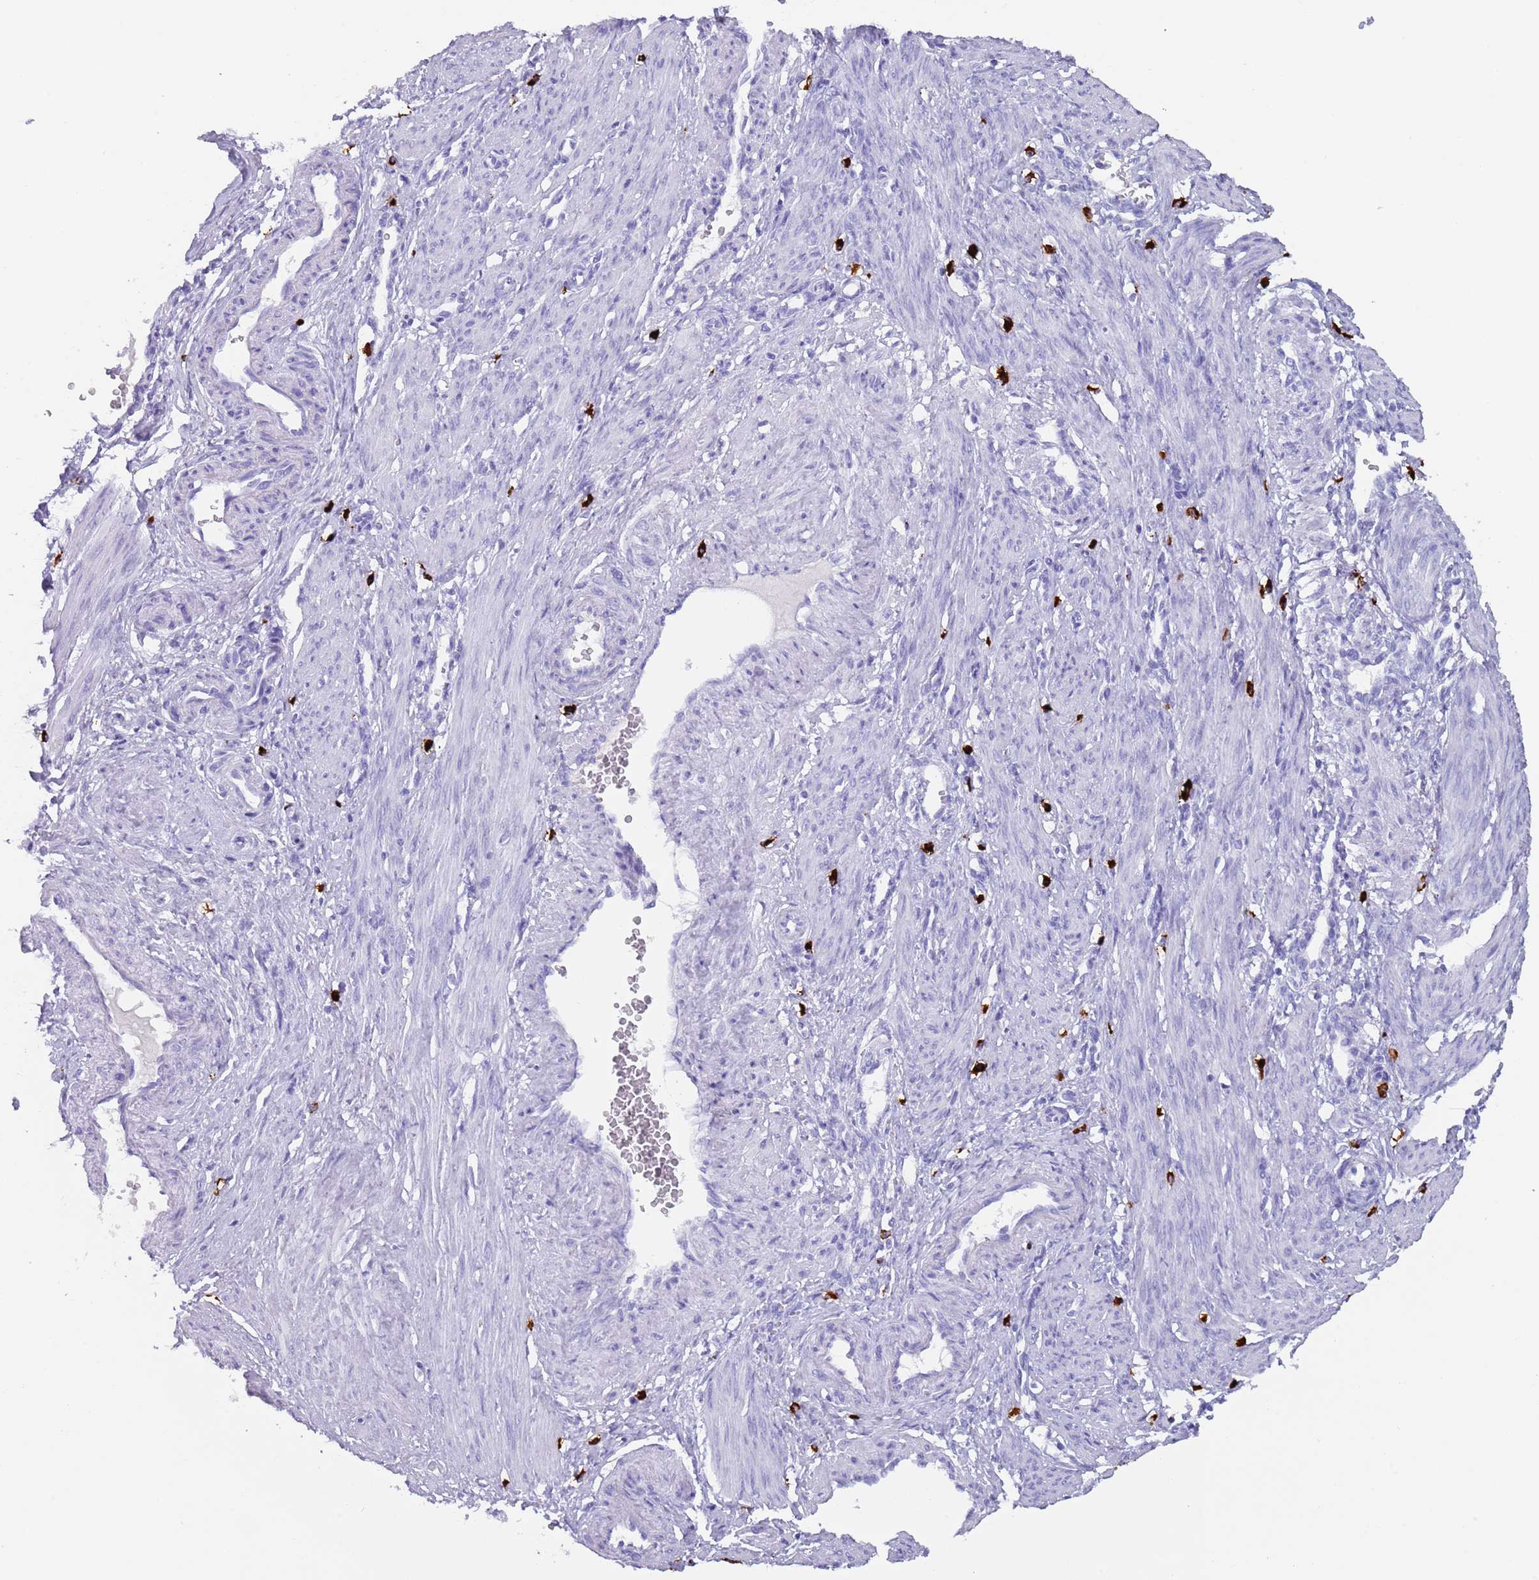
{"staining": {"intensity": "negative", "quantity": "none", "location": "none"}, "tissue": "smooth muscle", "cell_type": "Smooth muscle cells", "image_type": "normal", "snomed": [{"axis": "morphology", "description": "Normal tissue, NOS"}, {"axis": "topography", "description": "Endometrium"}], "caption": "This micrograph is of unremarkable smooth muscle stained with immunohistochemistry to label a protein in brown with the nuclei are counter-stained blue. There is no expression in smooth muscle cells.", "gene": "MYADML2", "patient": {"sex": "female", "age": 33}}